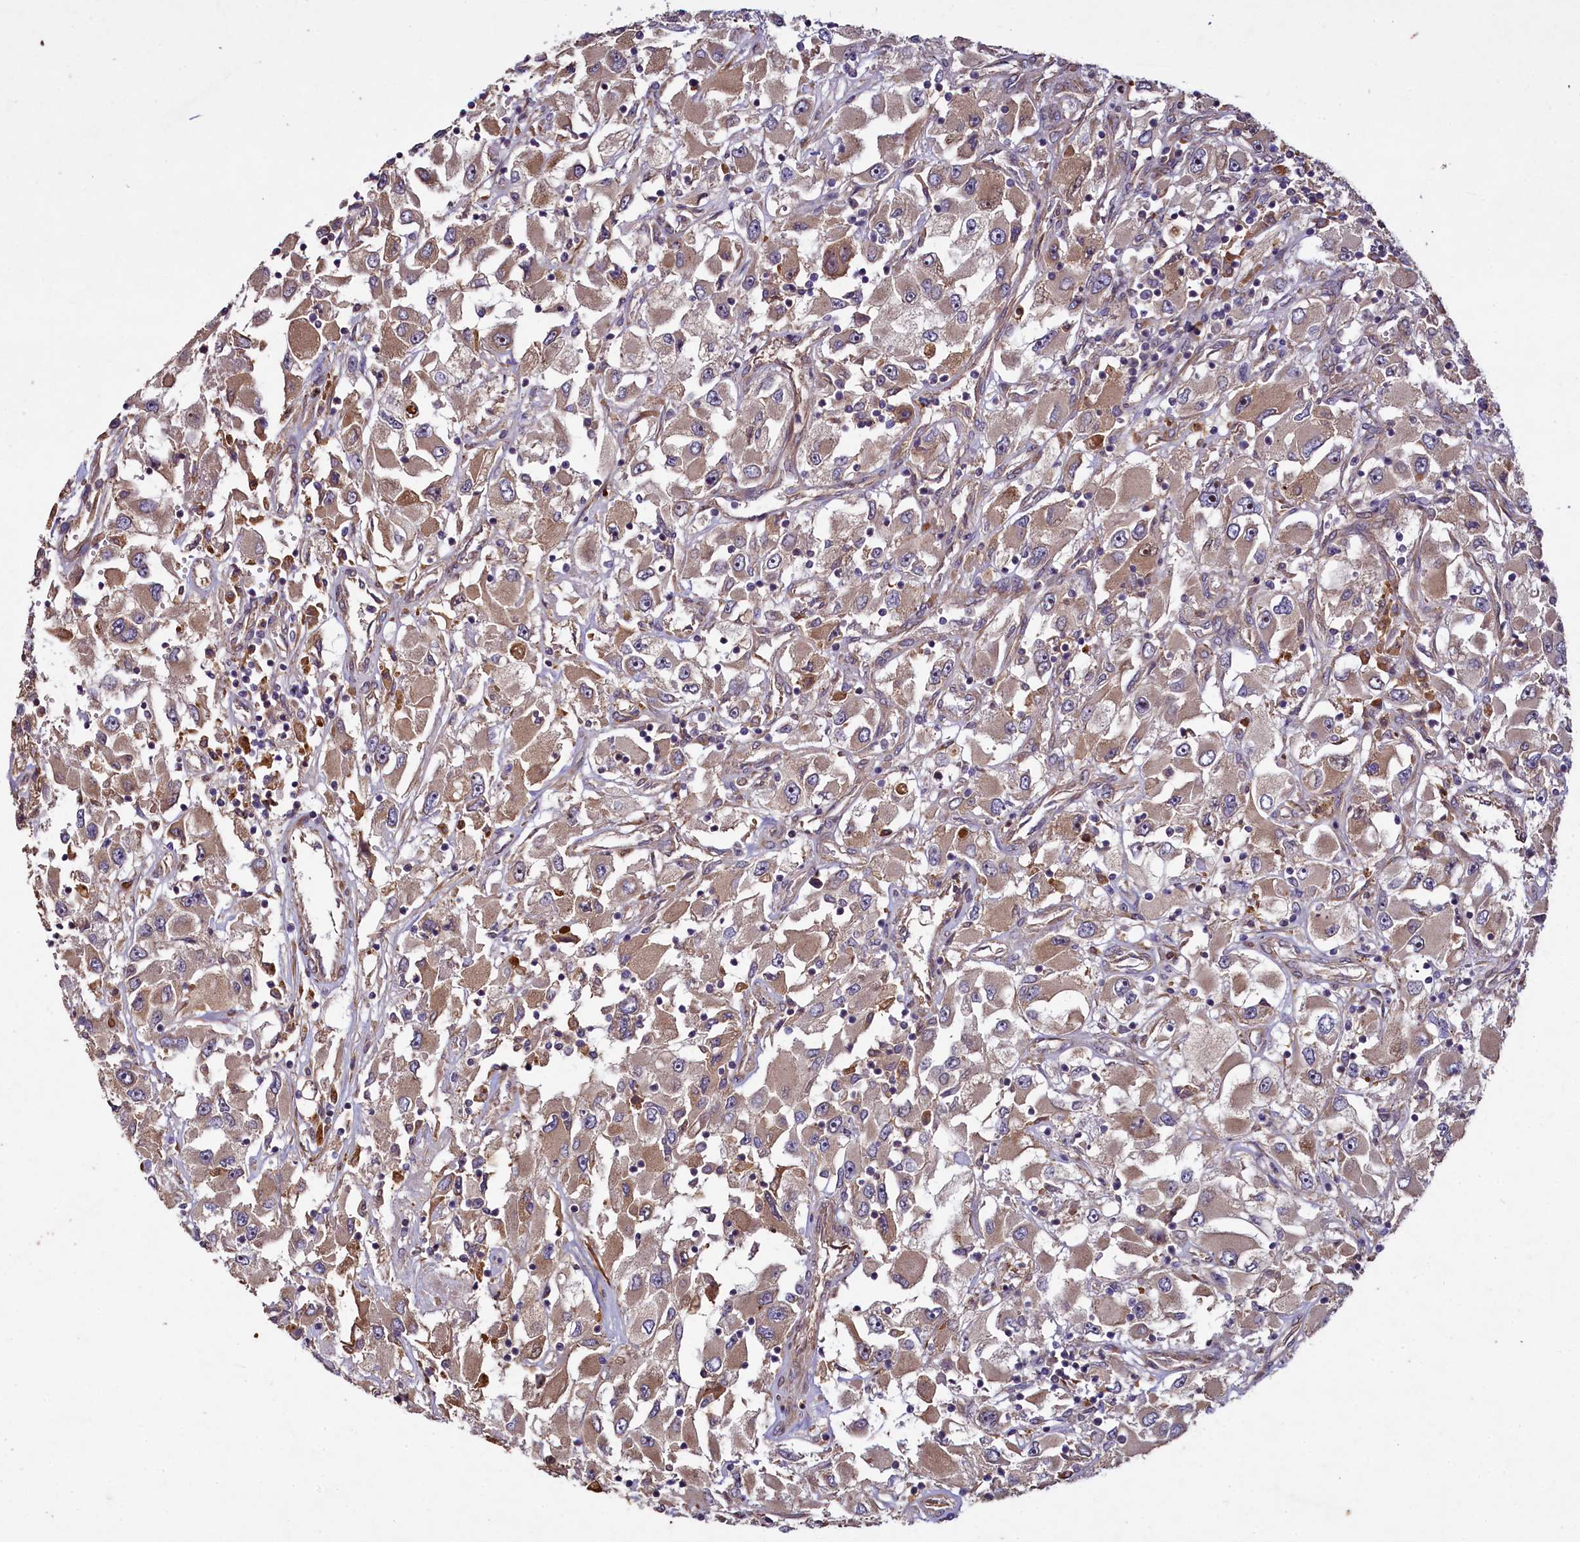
{"staining": {"intensity": "moderate", "quantity": "<25%", "location": "cytoplasmic/membranous"}, "tissue": "renal cancer", "cell_type": "Tumor cells", "image_type": "cancer", "snomed": [{"axis": "morphology", "description": "Adenocarcinoma, NOS"}, {"axis": "topography", "description": "Kidney"}], "caption": "This is a micrograph of immunohistochemistry staining of renal adenocarcinoma, which shows moderate expression in the cytoplasmic/membranous of tumor cells.", "gene": "CCDC102A", "patient": {"sex": "female", "age": 52}}